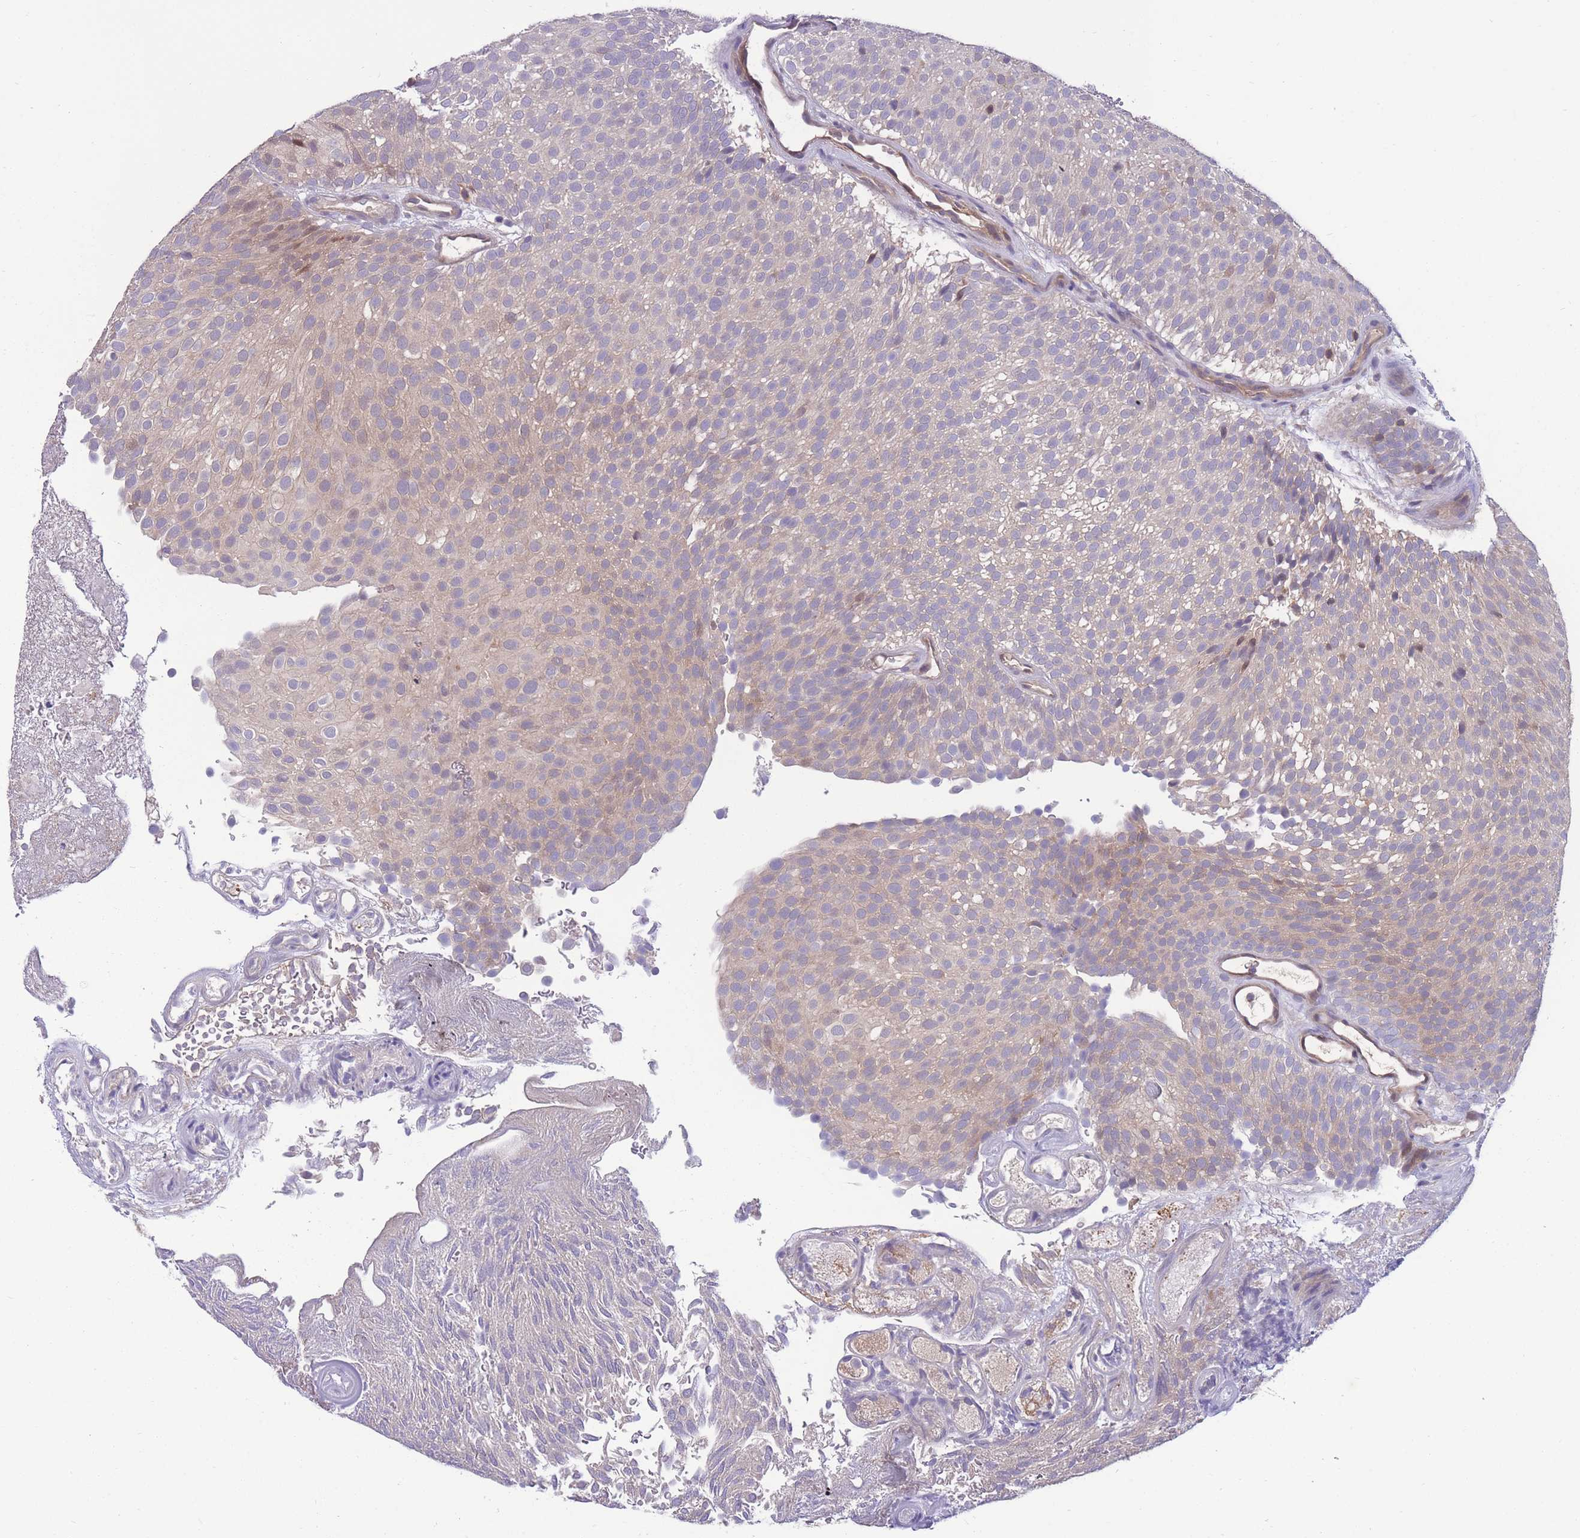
{"staining": {"intensity": "moderate", "quantity": "<25%", "location": "cytoplasmic/membranous"}, "tissue": "urothelial cancer", "cell_type": "Tumor cells", "image_type": "cancer", "snomed": [{"axis": "morphology", "description": "Urothelial carcinoma, Low grade"}, {"axis": "topography", "description": "Urinary bladder"}], "caption": "This micrograph shows immunohistochemistry (IHC) staining of urothelial cancer, with low moderate cytoplasmic/membranous expression in about <25% of tumor cells.", "gene": "UBE2N", "patient": {"sex": "male", "age": 78}}